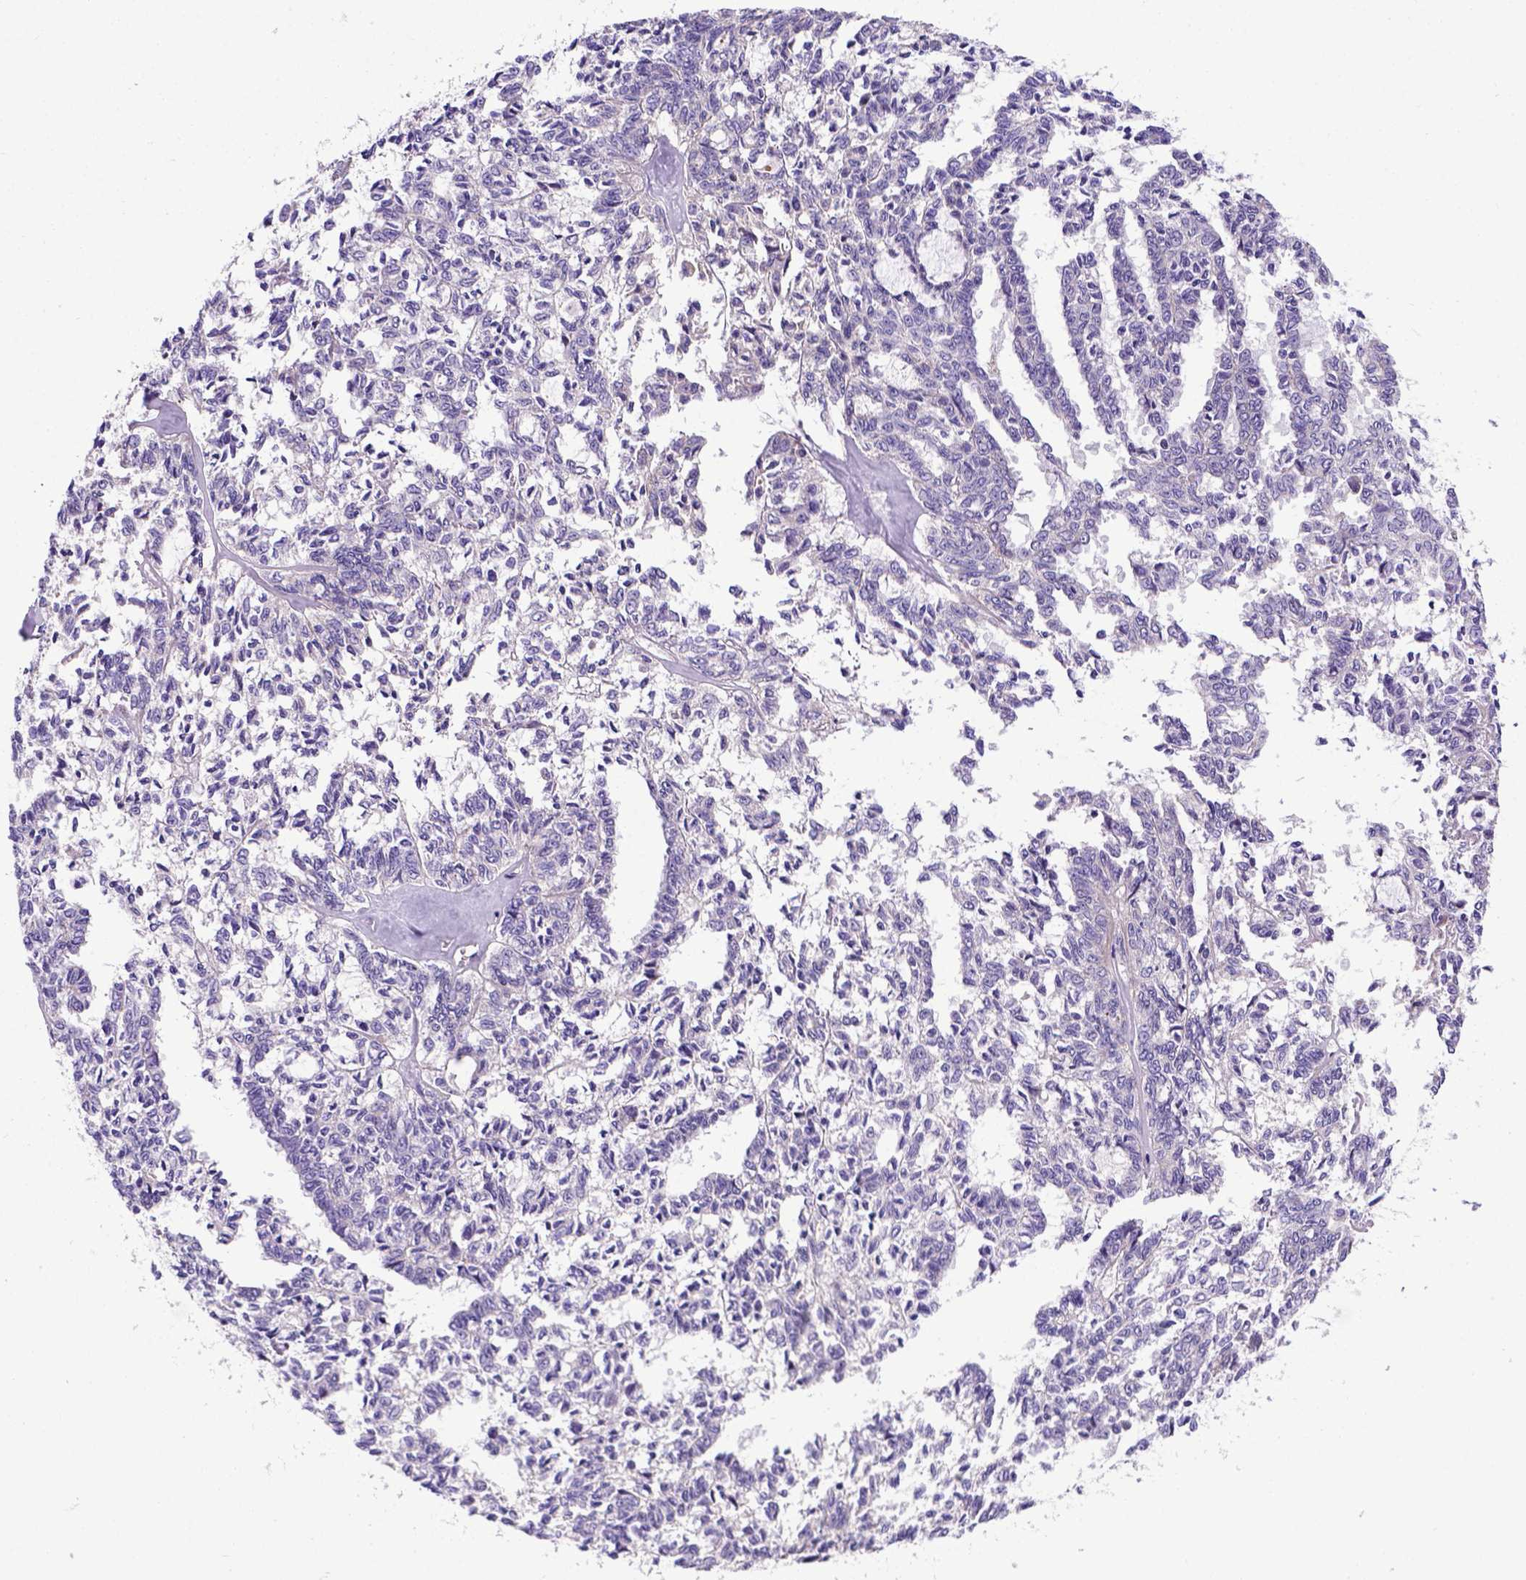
{"staining": {"intensity": "negative", "quantity": "none", "location": "none"}, "tissue": "ovarian cancer", "cell_type": "Tumor cells", "image_type": "cancer", "snomed": [{"axis": "morphology", "description": "Cystadenocarcinoma, serous, NOS"}, {"axis": "topography", "description": "Ovary"}], "caption": "Human serous cystadenocarcinoma (ovarian) stained for a protein using IHC shows no staining in tumor cells.", "gene": "ADAM12", "patient": {"sex": "female", "age": 71}}